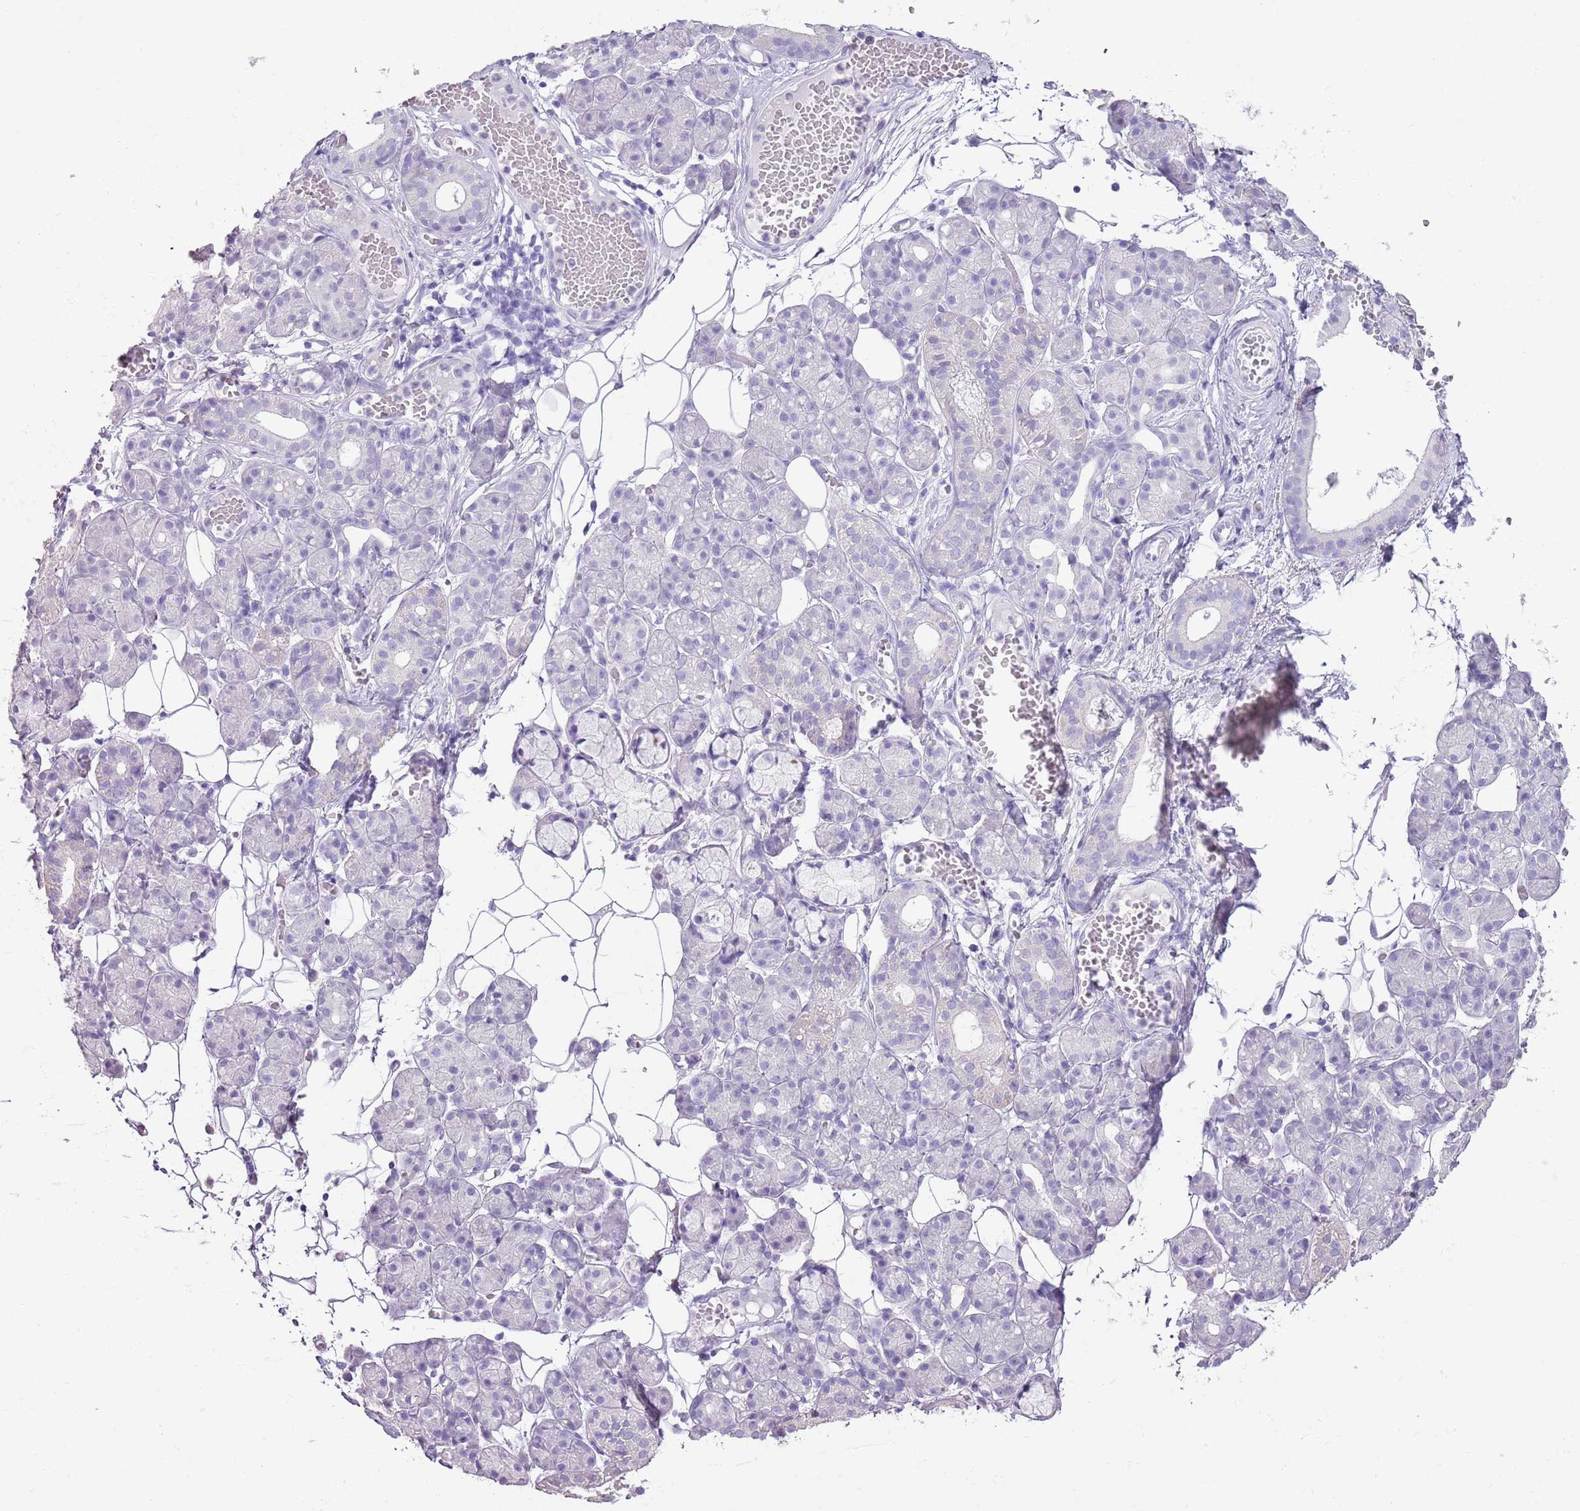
{"staining": {"intensity": "negative", "quantity": "none", "location": "none"}, "tissue": "salivary gland", "cell_type": "Glandular cells", "image_type": "normal", "snomed": [{"axis": "morphology", "description": "Normal tissue, NOS"}, {"axis": "topography", "description": "Salivary gland"}], "caption": "This is a micrograph of IHC staining of normal salivary gland, which shows no staining in glandular cells.", "gene": "BLOC1S2", "patient": {"sex": "male", "age": 63}}